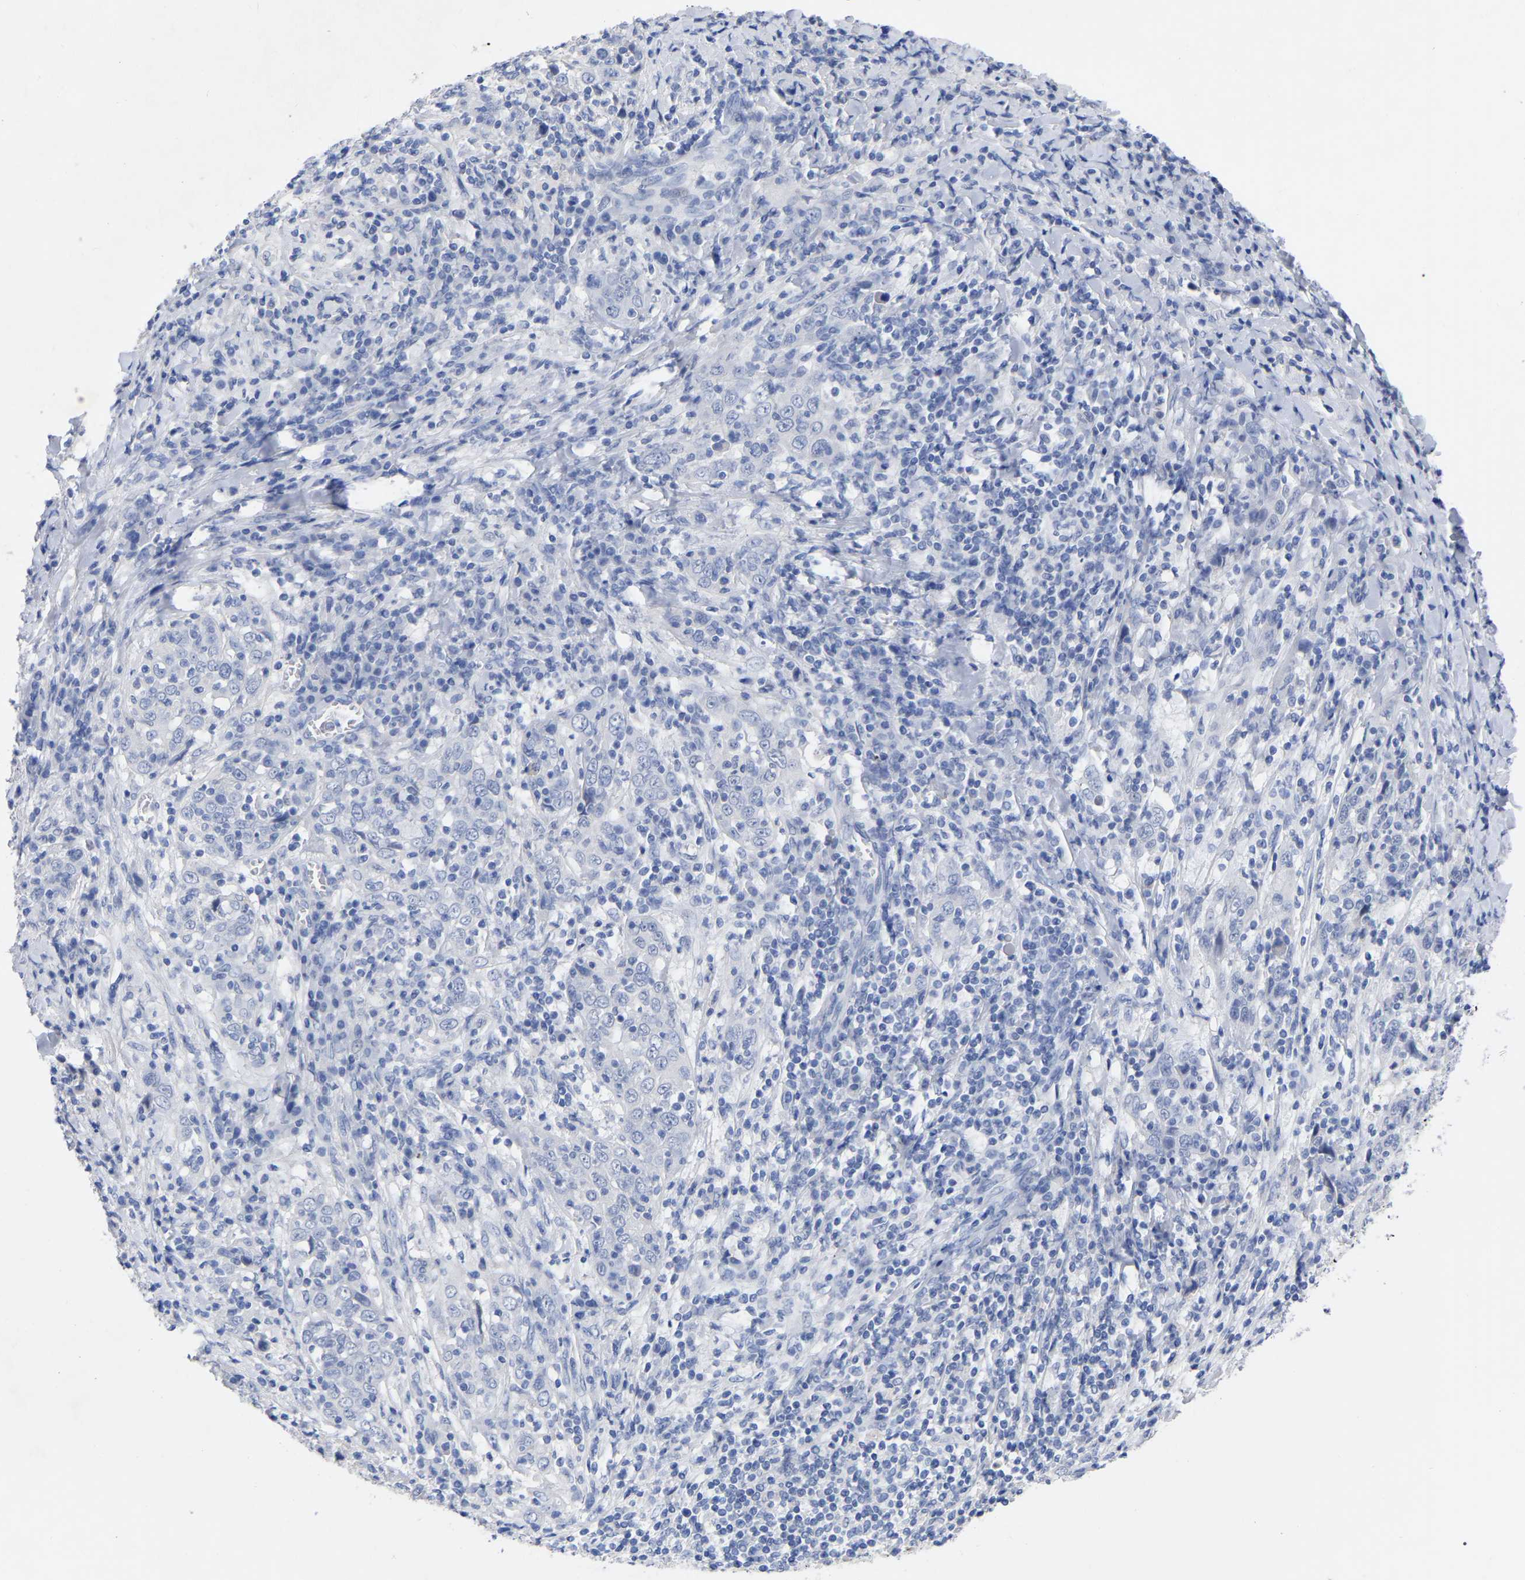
{"staining": {"intensity": "negative", "quantity": "none", "location": "none"}, "tissue": "cervical cancer", "cell_type": "Tumor cells", "image_type": "cancer", "snomed": [{"axis": "morphology", "description": "Squamous cell carcinoma, NOS"}, {"axis": "topography", "description": "Cervix"}], "caption": "A histopathology image of human cervical squamous cell carcinoma is negative for staining in tumor cells.", "gene": "ANXA13", "patient": {"sex": "female", "age": 46}}